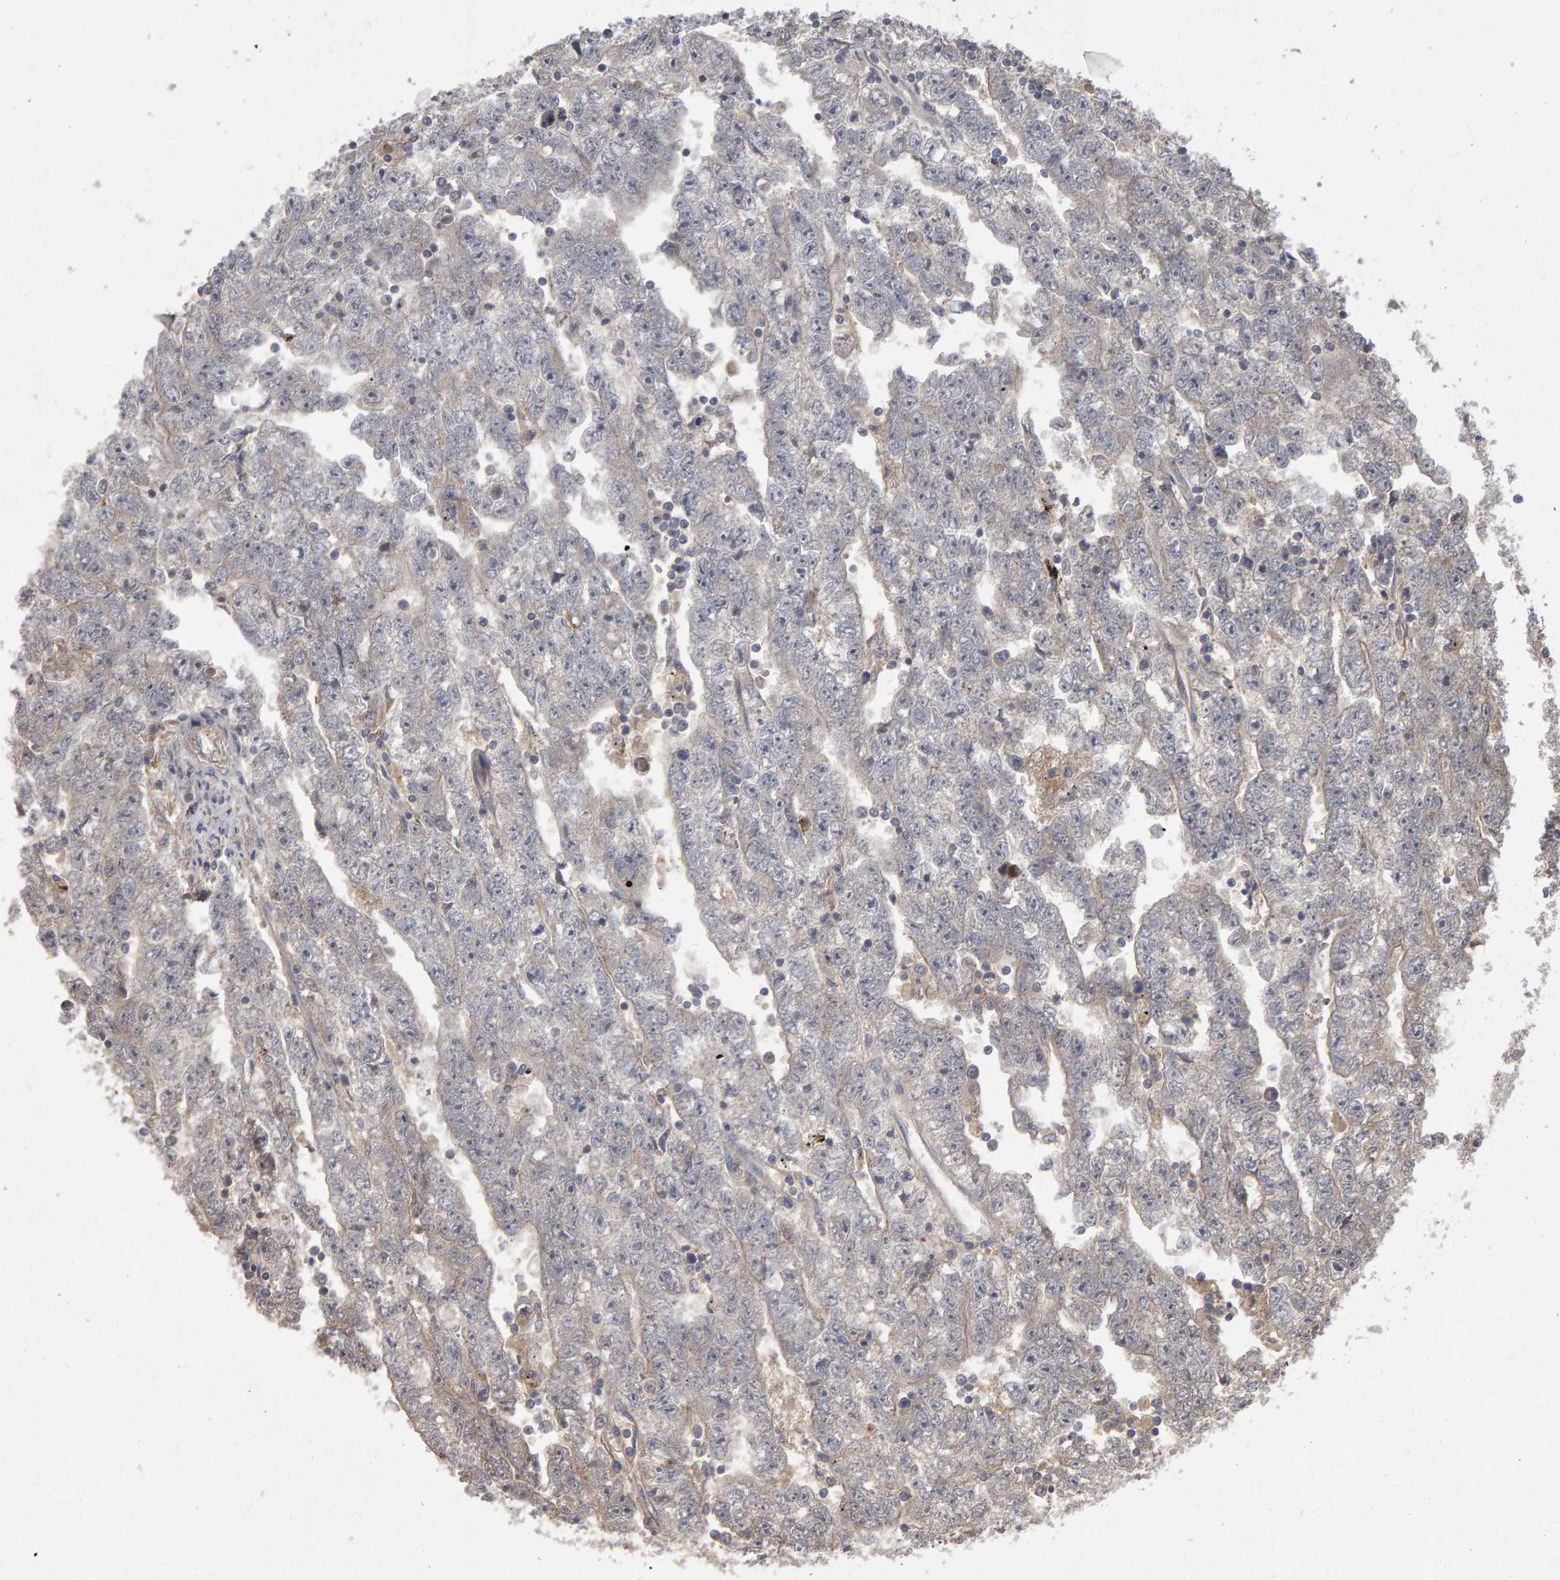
{"staining": {"intensity": "negative", "quantity": "none", "location": "none"}, "tissue": "testis cancer", "cell_type": "Tumor cells", "image_type": "cancer", "snomed": [{"axis": "morphology", "description": "Carcinoma, Embryonal, NOS"}, {"axis": "topography", "description": "Testis"}], "caption": "There is no significant expression in tumor cells of embryonal carcinoma (testis). (DAB IHC visualized using brightfield microscopy, high magnification).", "gene": "PGS1", "patient": {"sex": "male", "age": 25}}